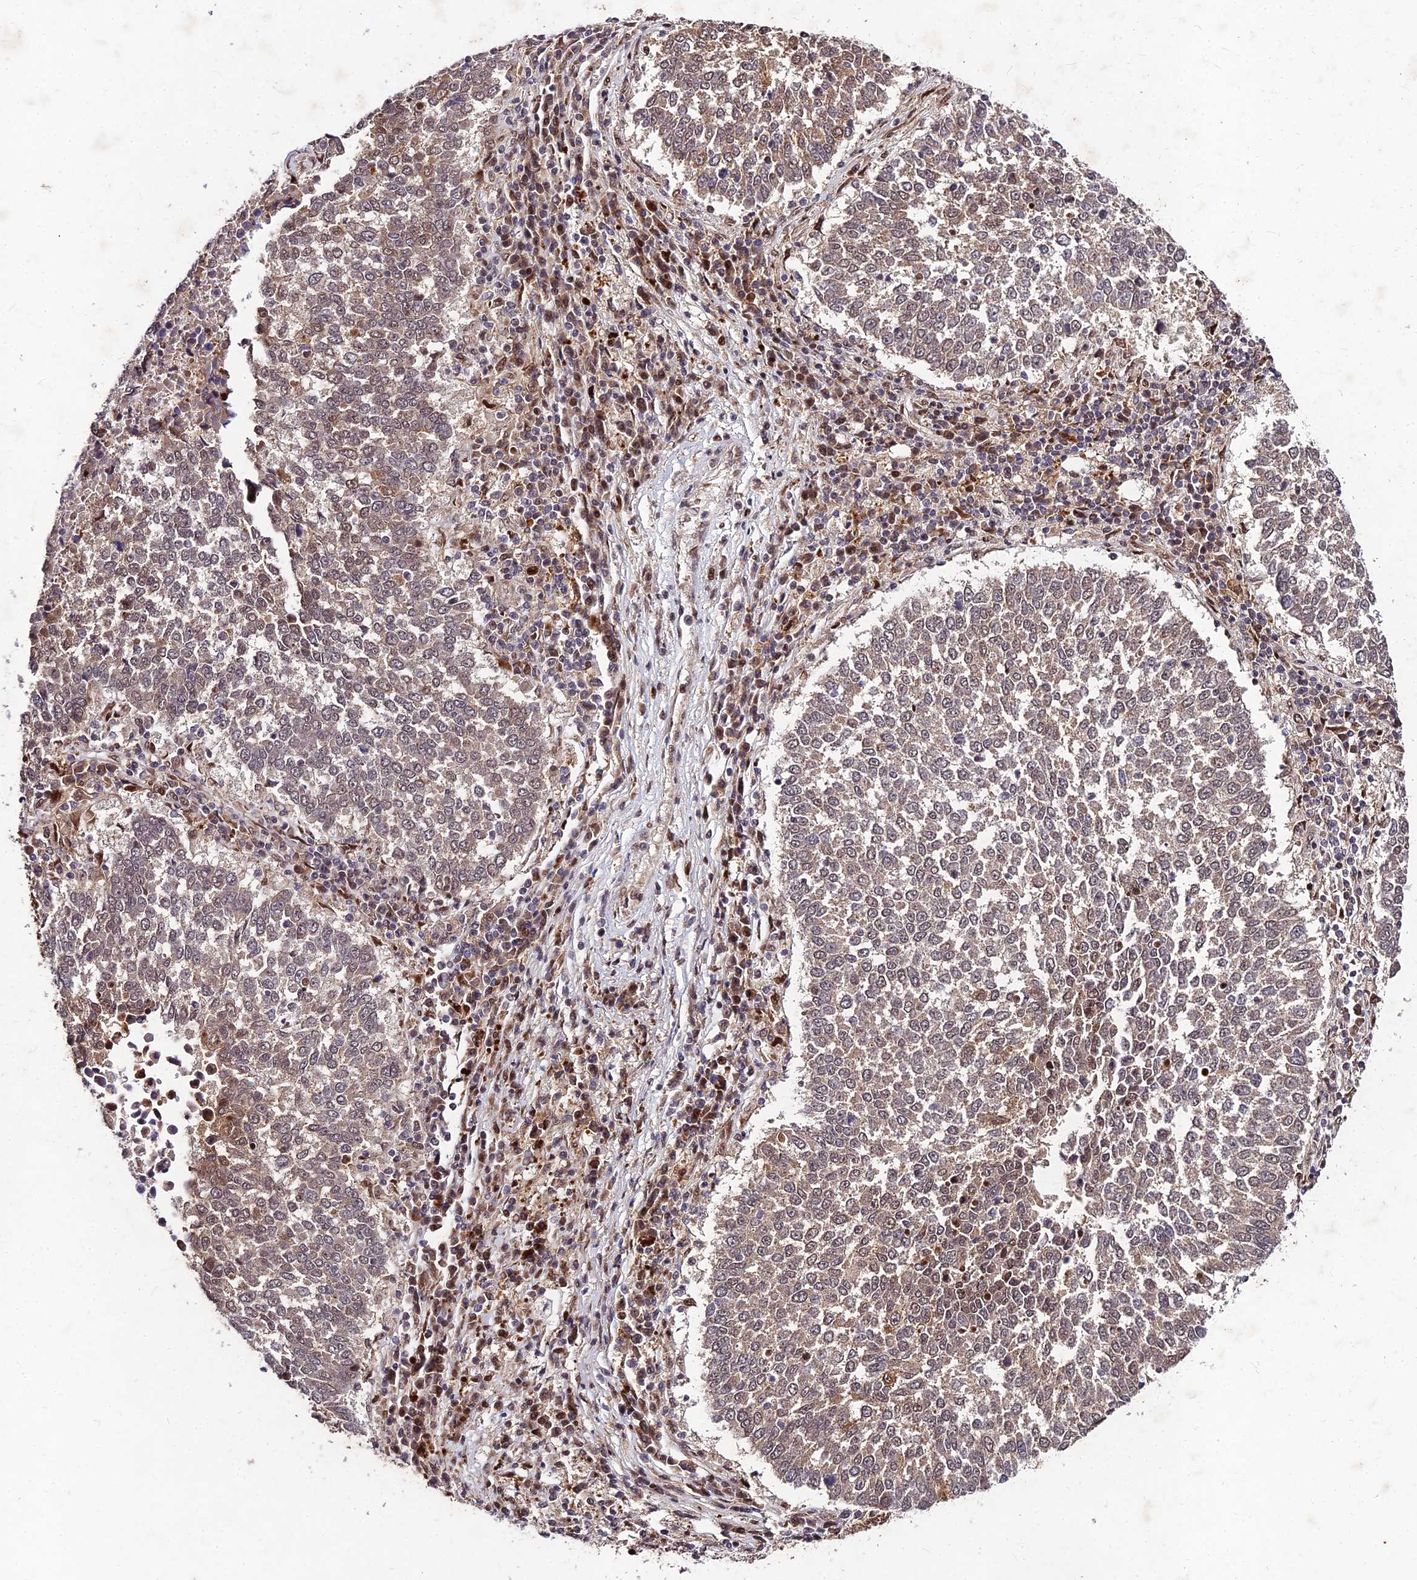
{"staining": {"intensity": "weak", "quantity": ">75%", "location": "cytoplasmic/membranous"}, "tissue": "lung cancer", "cell_type": "Tumor cells", "image_type": "cancer", "snomed": [{"axis": "morphology", "description": "Squamous cell carcinoma, NOS"}, {"axis": "topography", "description": "Lung"}], "caption": "Human lung cancer (squamous cell carcinoma) stained with a protein marker displays weak staining in tumor cells.", "gene": "MKKS", "patient": {"sex": "male", "age": 73}}